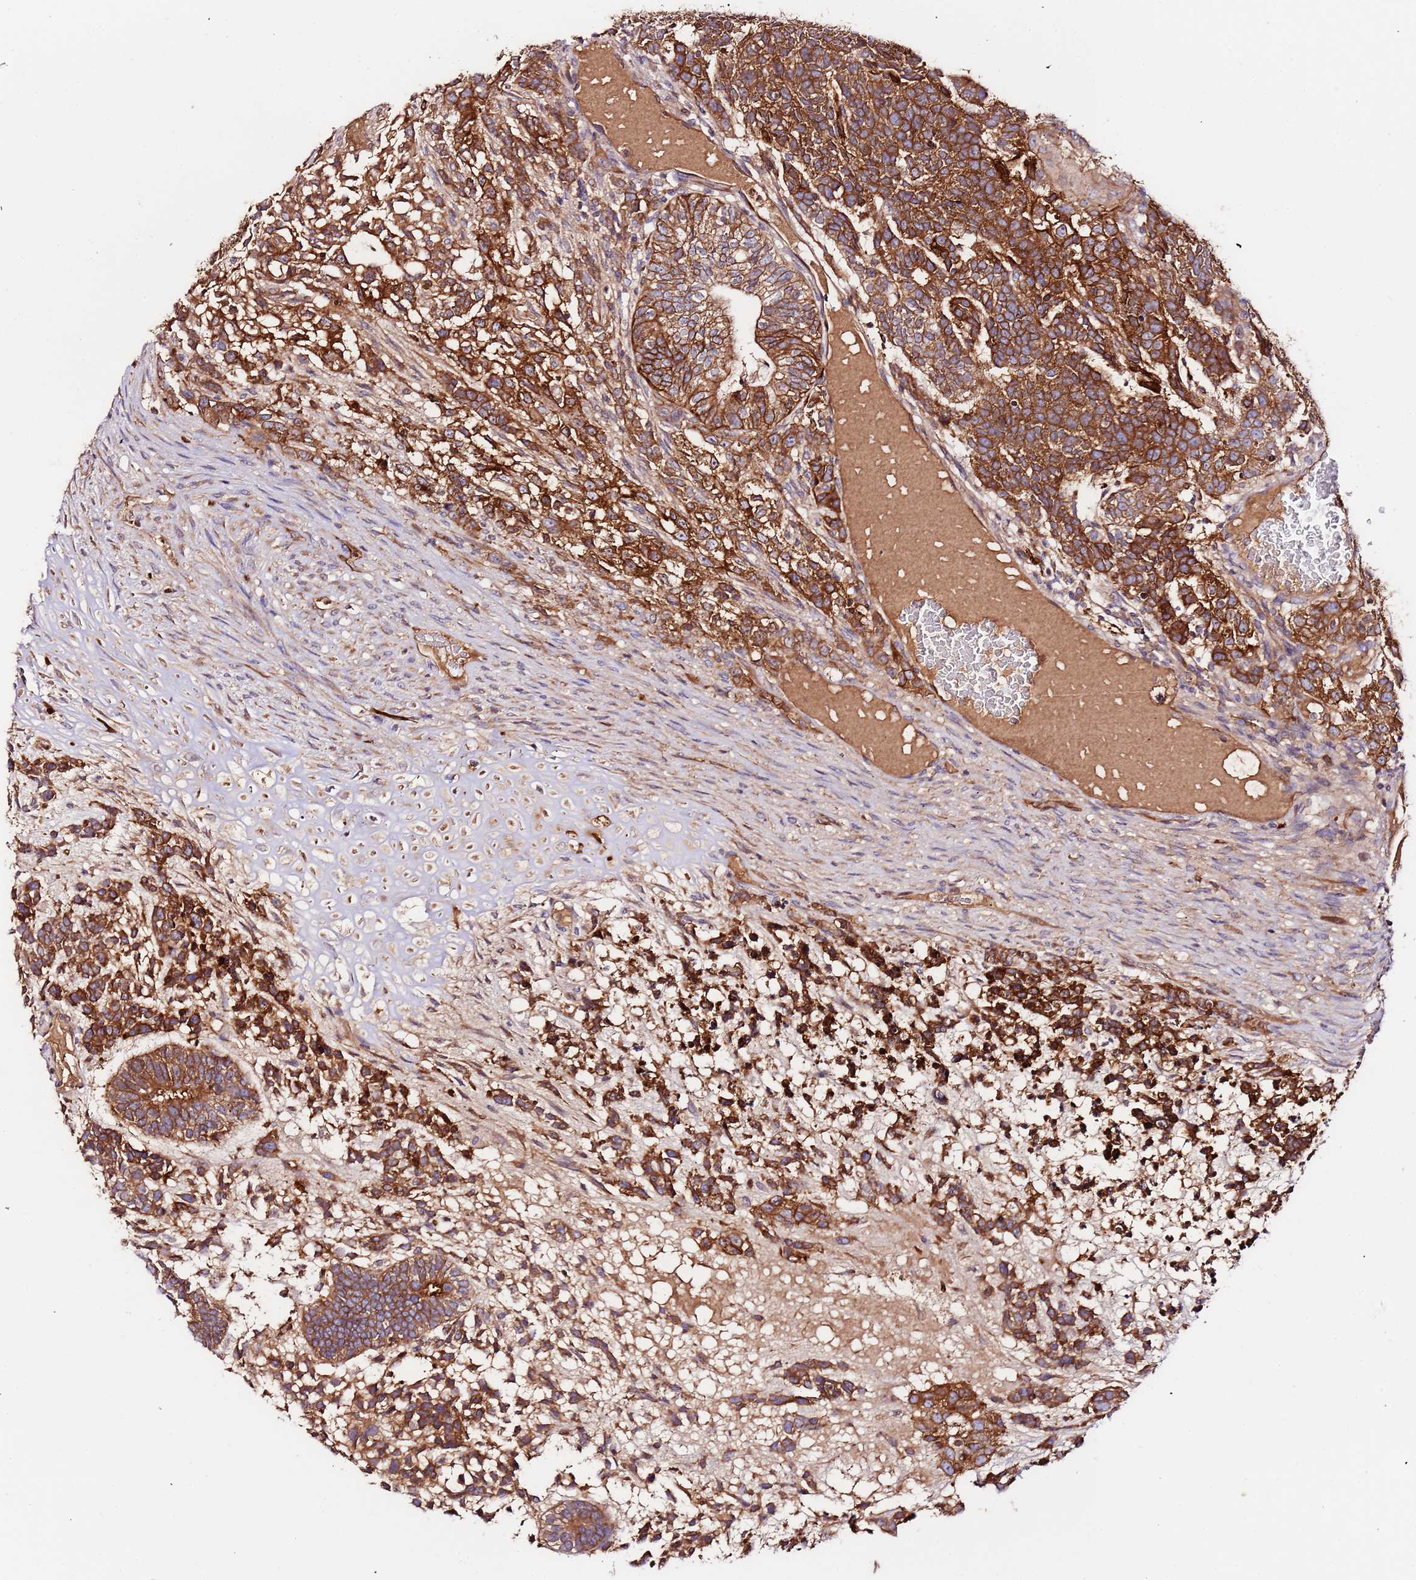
{"staining": {"intensity": "strong", "quantity": ">75%", "location": "cytoplasmic/membranous"}, "tissue": "testis cancer", "cell_type": "Tumor cells", "image_type": "cancer", "snomed": [{"axis": "morphology", "description": "Carcinoma, Embryonal, NOS"}, {"axis": "topography", "description": "Testis"}], "caption": "A micrograph of human testis embryonal carcinoma stained for a protein exhibits strong cytoplasmic/membranous brown staining in tumor cells. (DAB (3,3'-diaminobenzidine) IHC with brightfield microscopy, high magnification).", "gene": "FLVCR1", "patient": {"sex": "male", "age": 23}}